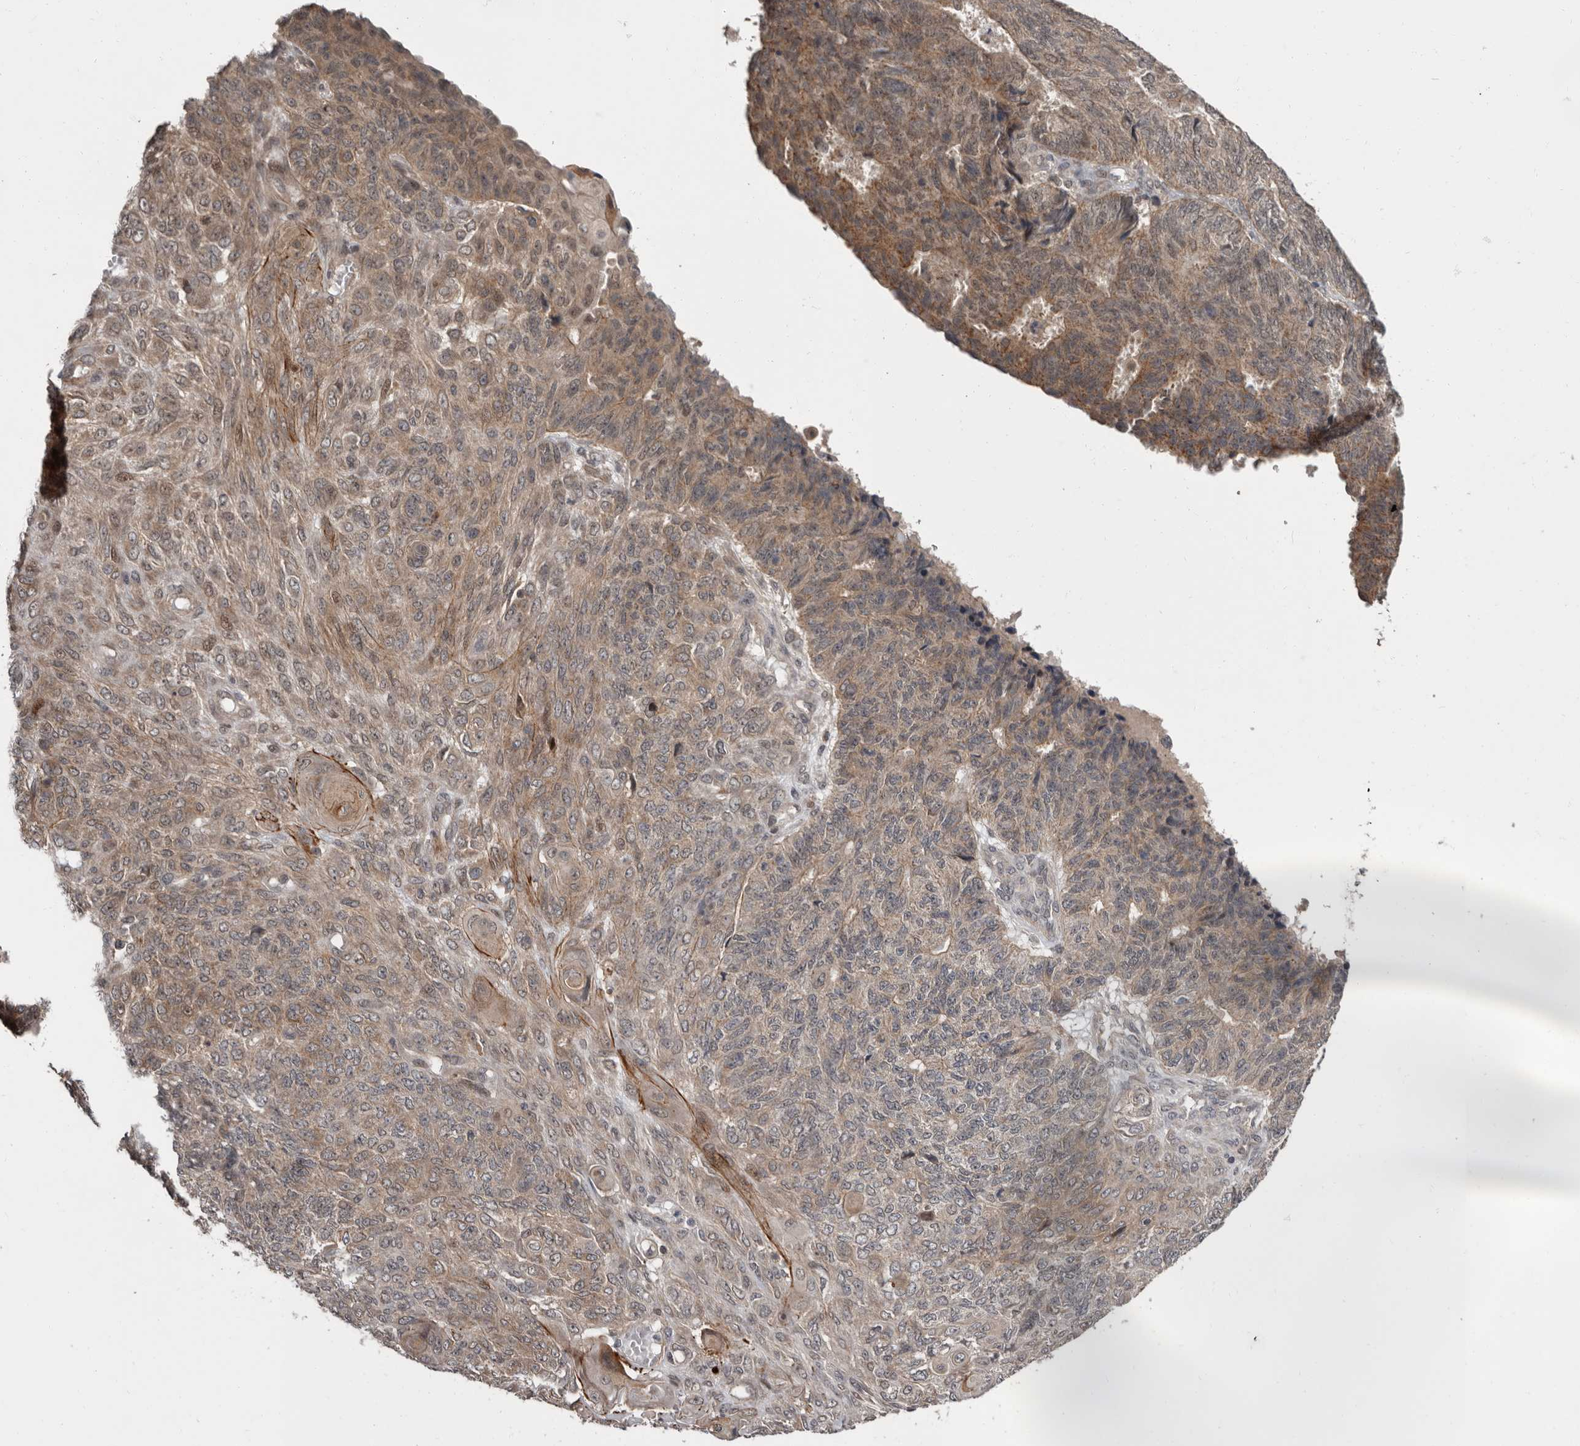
{"staining": {"intensity": "moderate", "quantity": ">75%", "location": "cytoplasmic/membranous"}, "tissue": "endometrial cancer", "cell_type": "Tumor cells", "image_type": "cancer", "snomed": [{"axis": "morphology", "description": "Adenocarcinoma, NOS"}, {"axis": "topography", "description": "Endometrium"}], "caption": "Immunohistochemistry image of neoplastic tissue: human endometrial adenocarcinoma stained using immunohistochemistry (IHC) reveals medium levels of moderate protein expression localized specifically in the cytoplasmic/membranous of tumor cells, appearing as a cytoplasmic/membranous brown color.", "gene": "FGFR4", "patient": {"sex": "female", "age": 32}}